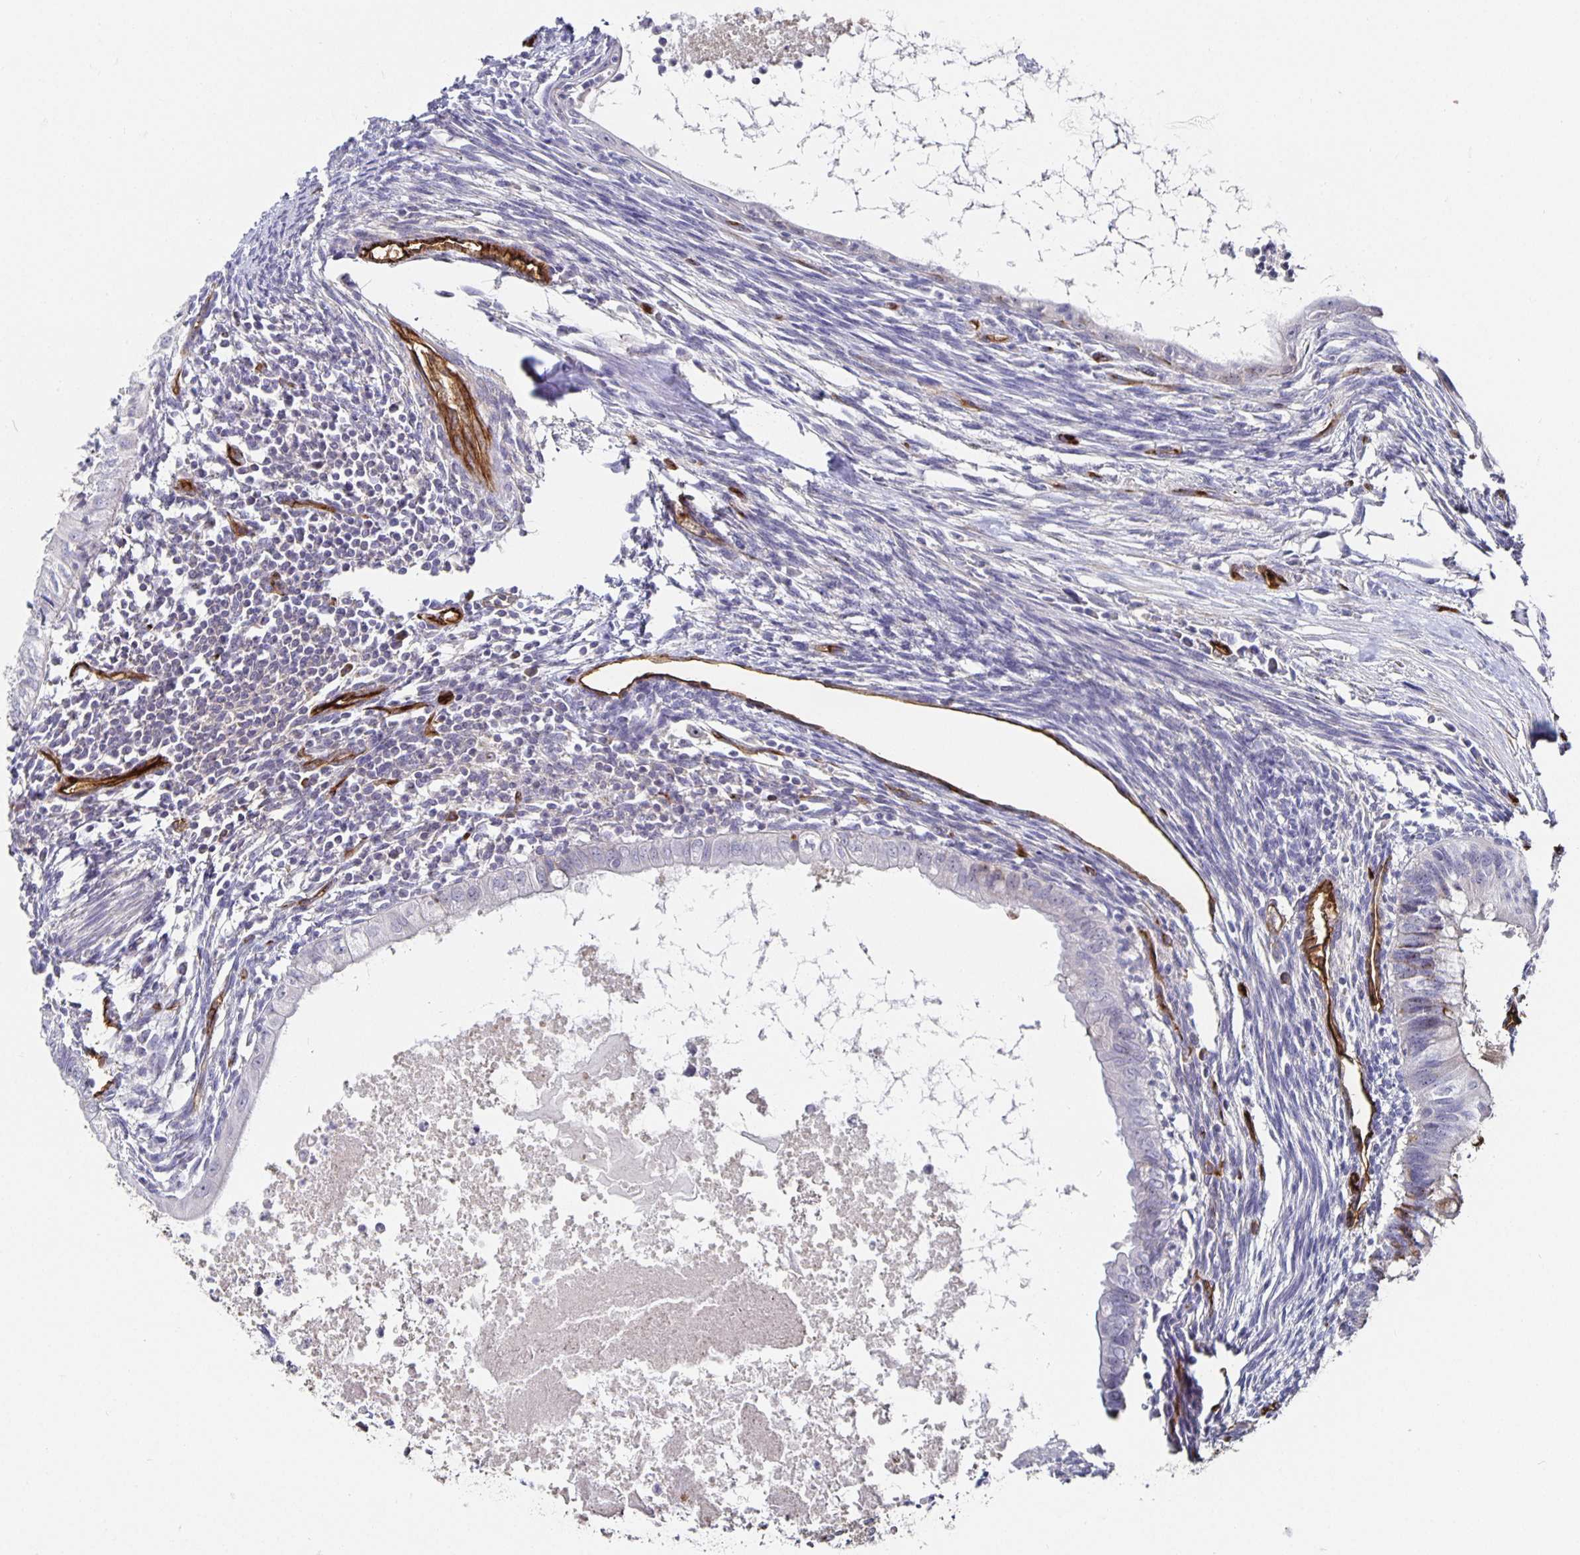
{"staining": {"intensity": "negative", "quantity": "none", "location": "none"}, "tissue": "testis cancer", "cell_type": "Tumor cells", "image_type": "cancer", "snomed": [{"axis": "morphology", "description": "Carcinoma, Embryonal, NOS"}, {"axis": "topography", "description": "Testis"}], "caption": "Protein analysis of testis cancer (embryonal carcinoma) reveals no significant staining in tumor cells.", "gene": "PODXL", "patient": {"sex": "male", "age": 37}}